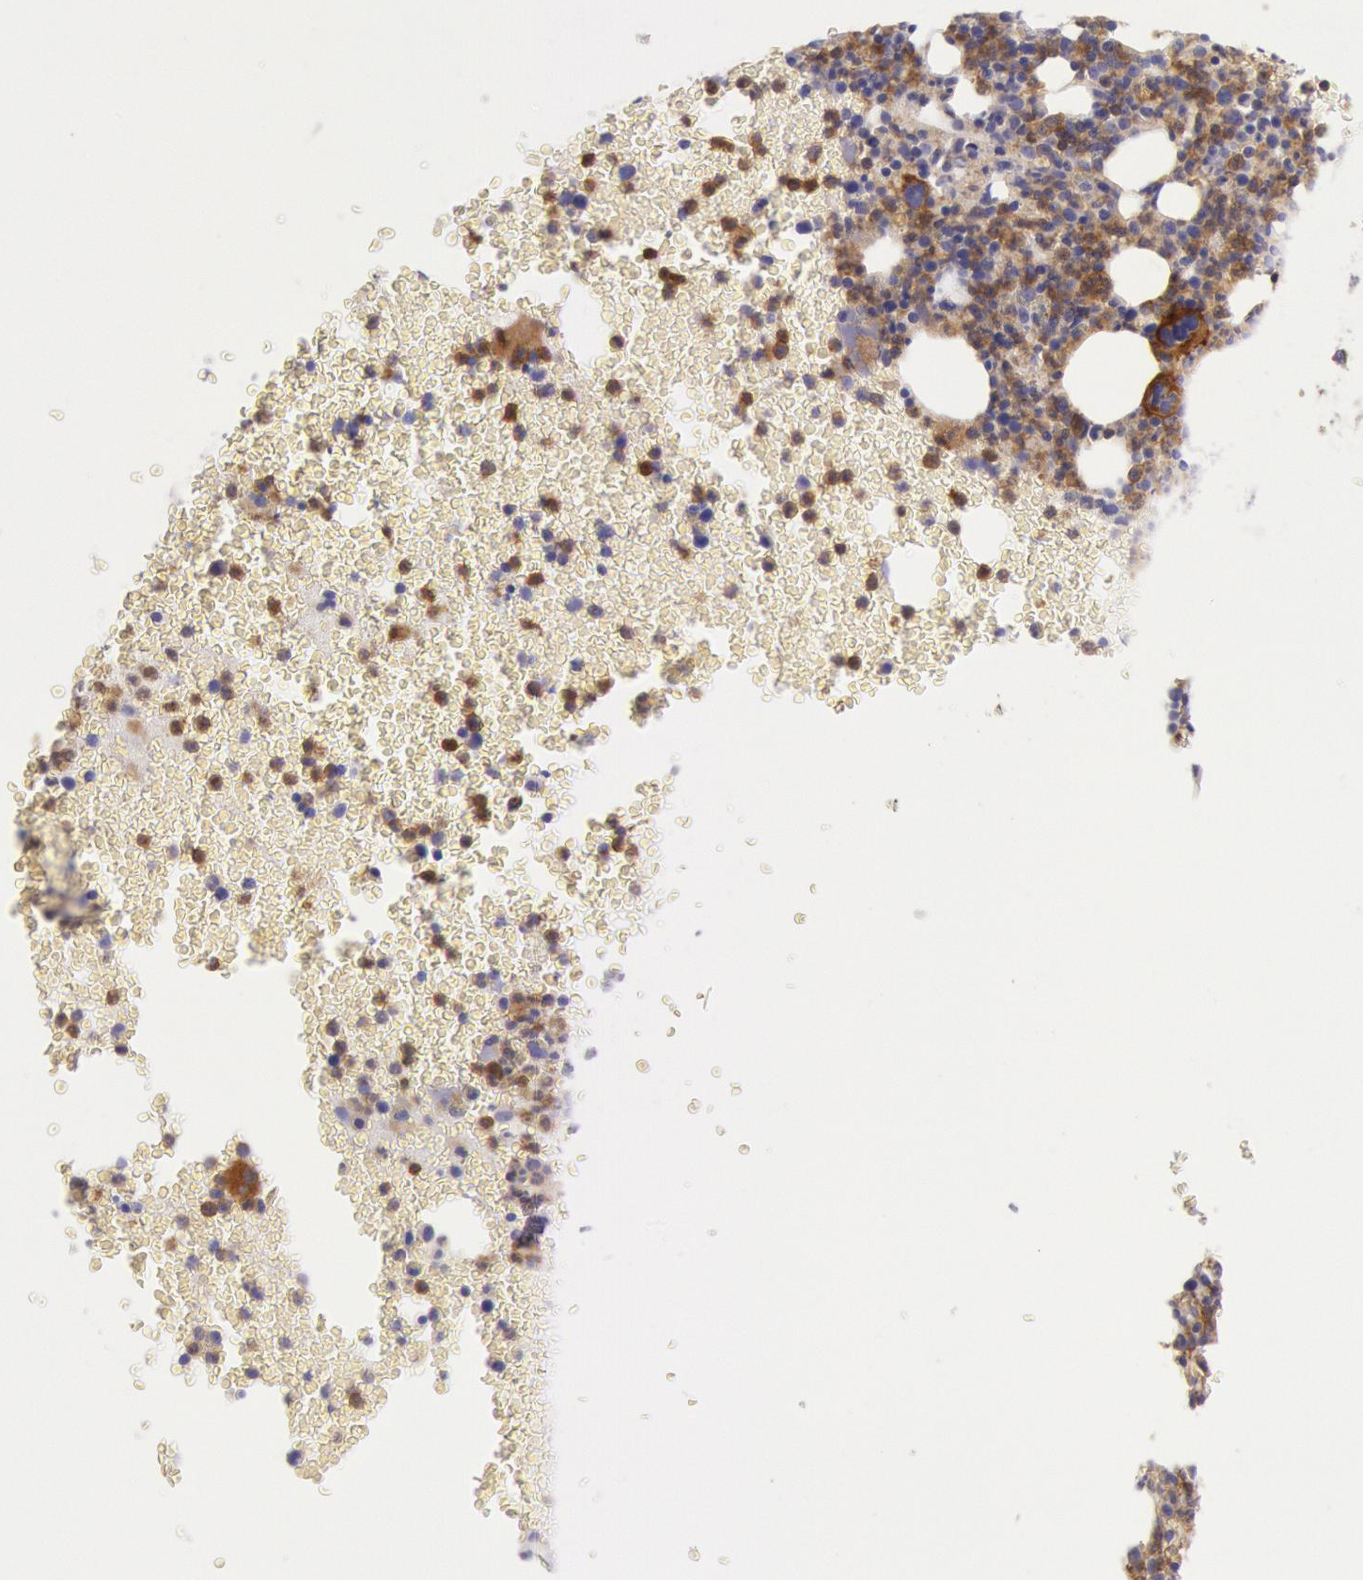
{"staining": {"intensity": "moderate", "quantity": "25%-75%", "location": "cytoplasmic/membranous"}, "tissue": "bone marrow", "cell_type": "Hematopoietic cells", "image_type": "normal", "snomed": [{"axis": "morphology", "description": "Normal tissue, NOS"}, {"axis": "topography", "description": "Bone marrow"}], "caption": "The micrograph exhibits immunohistochemical staining of benign bone marrow. There is moderate cytoplasmic/membranous expression is seen in about 25%-75% of hematopoietic cells. The staining was performed using DAB to visualize the protein expression in brown, while the nuclei were stained in blue with hematoxylin (Magnification: 20x).", "gene": "LYN", "patient": {"sex": "female", "age": 53}}